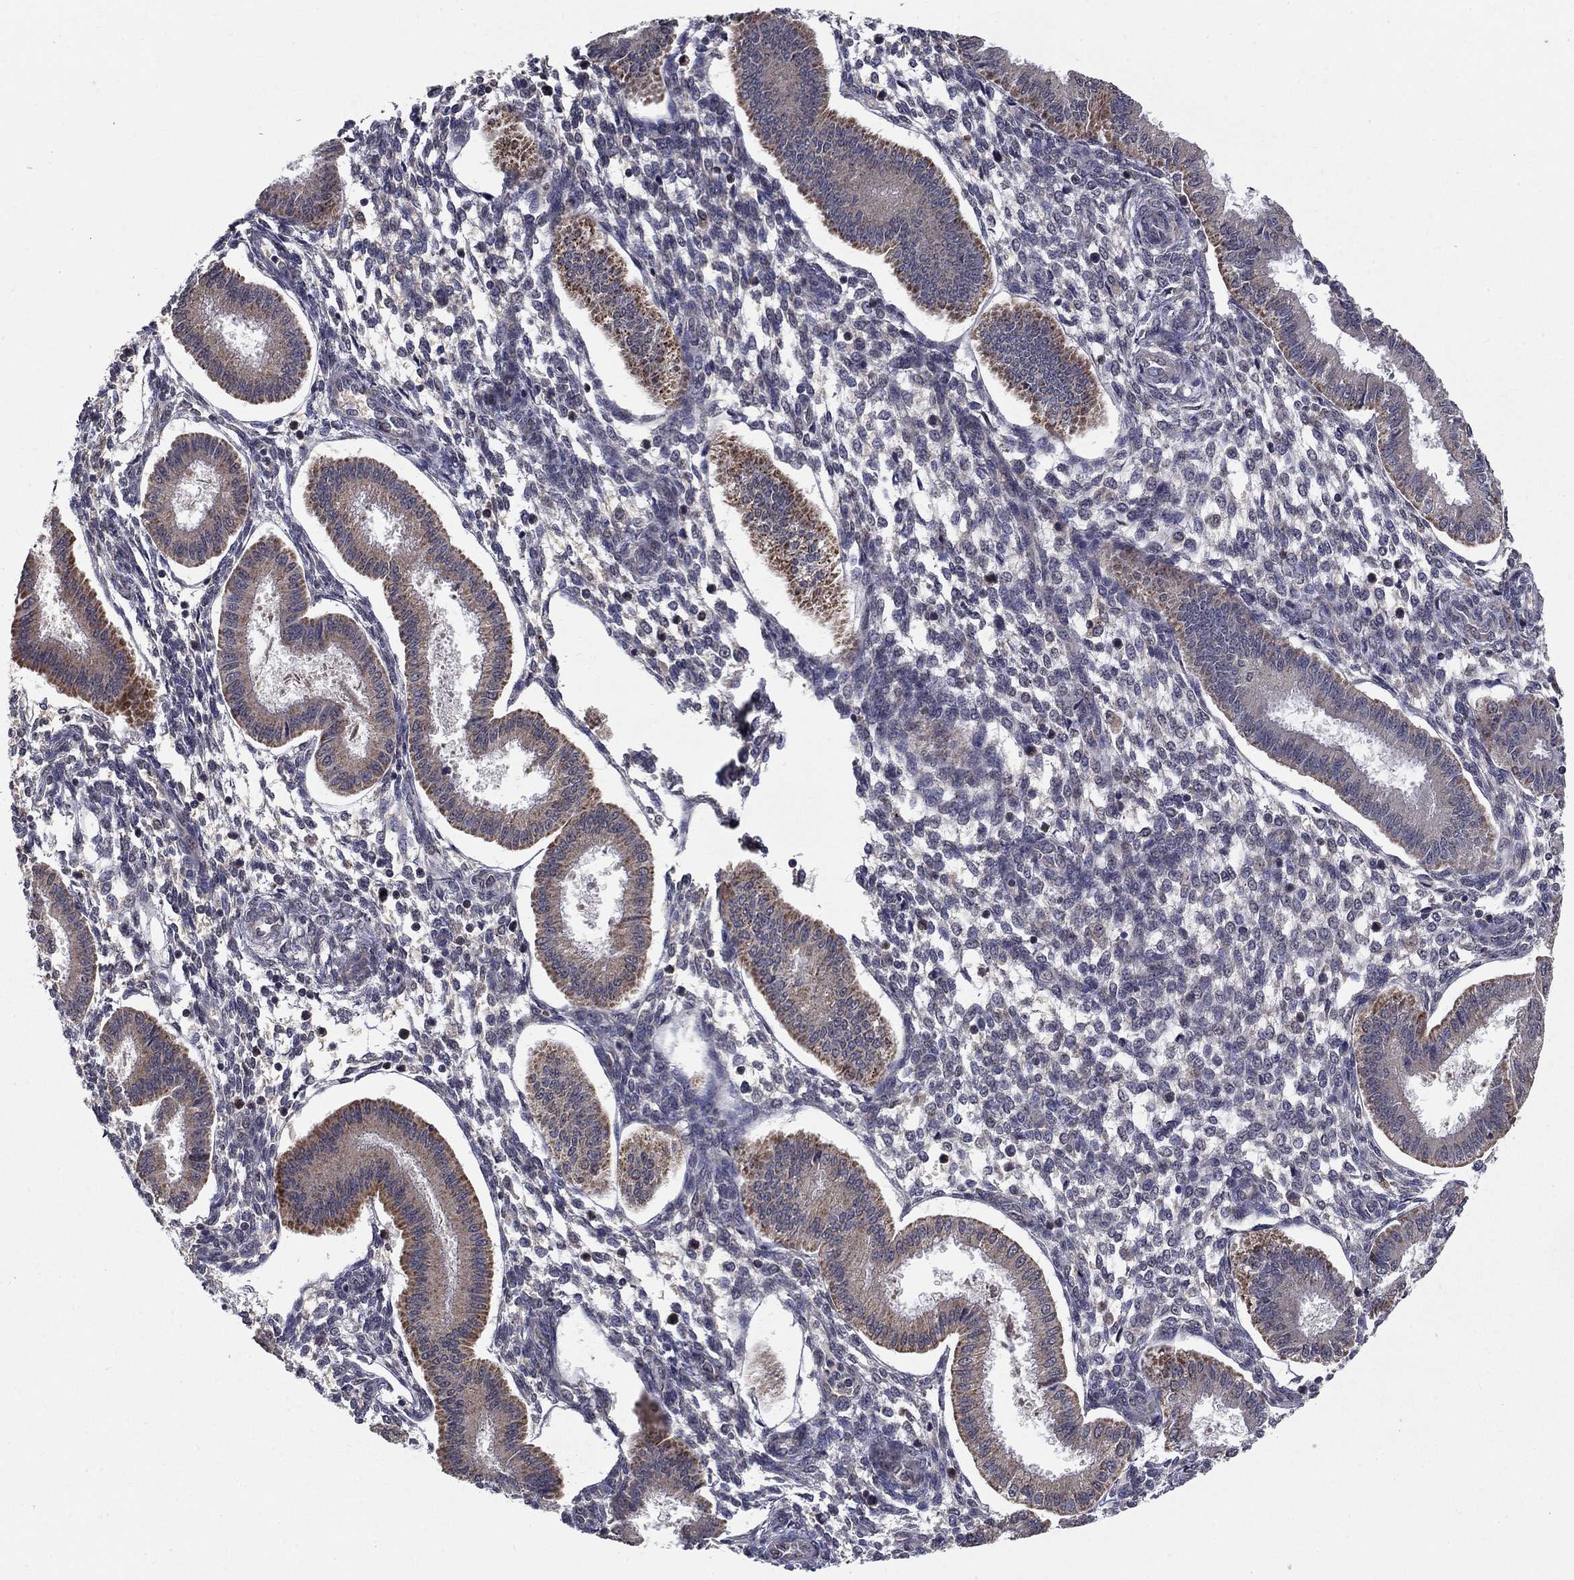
{"staining": {"intensity": "negative", "quantity": "none", "location": "none"}, "tissue": "endometrium", "cell_type": "Cells in endometrial stroma", "image_type": "normal", "snomed": [{"axis": "morphology", "description": "Normal tissue, NOS"}, {"axis": "topography", "description": "Endometrium"}], "caption": "This histopathology image is of unremarkable endometrium stained with immunohistochemistry to label a protein in brown with the nuclei are counter-stained blue. There is no expression in cells in endometrial stroma.", "gene": "SLC2A13", "patient": {"sex": "female", "age": 43}}